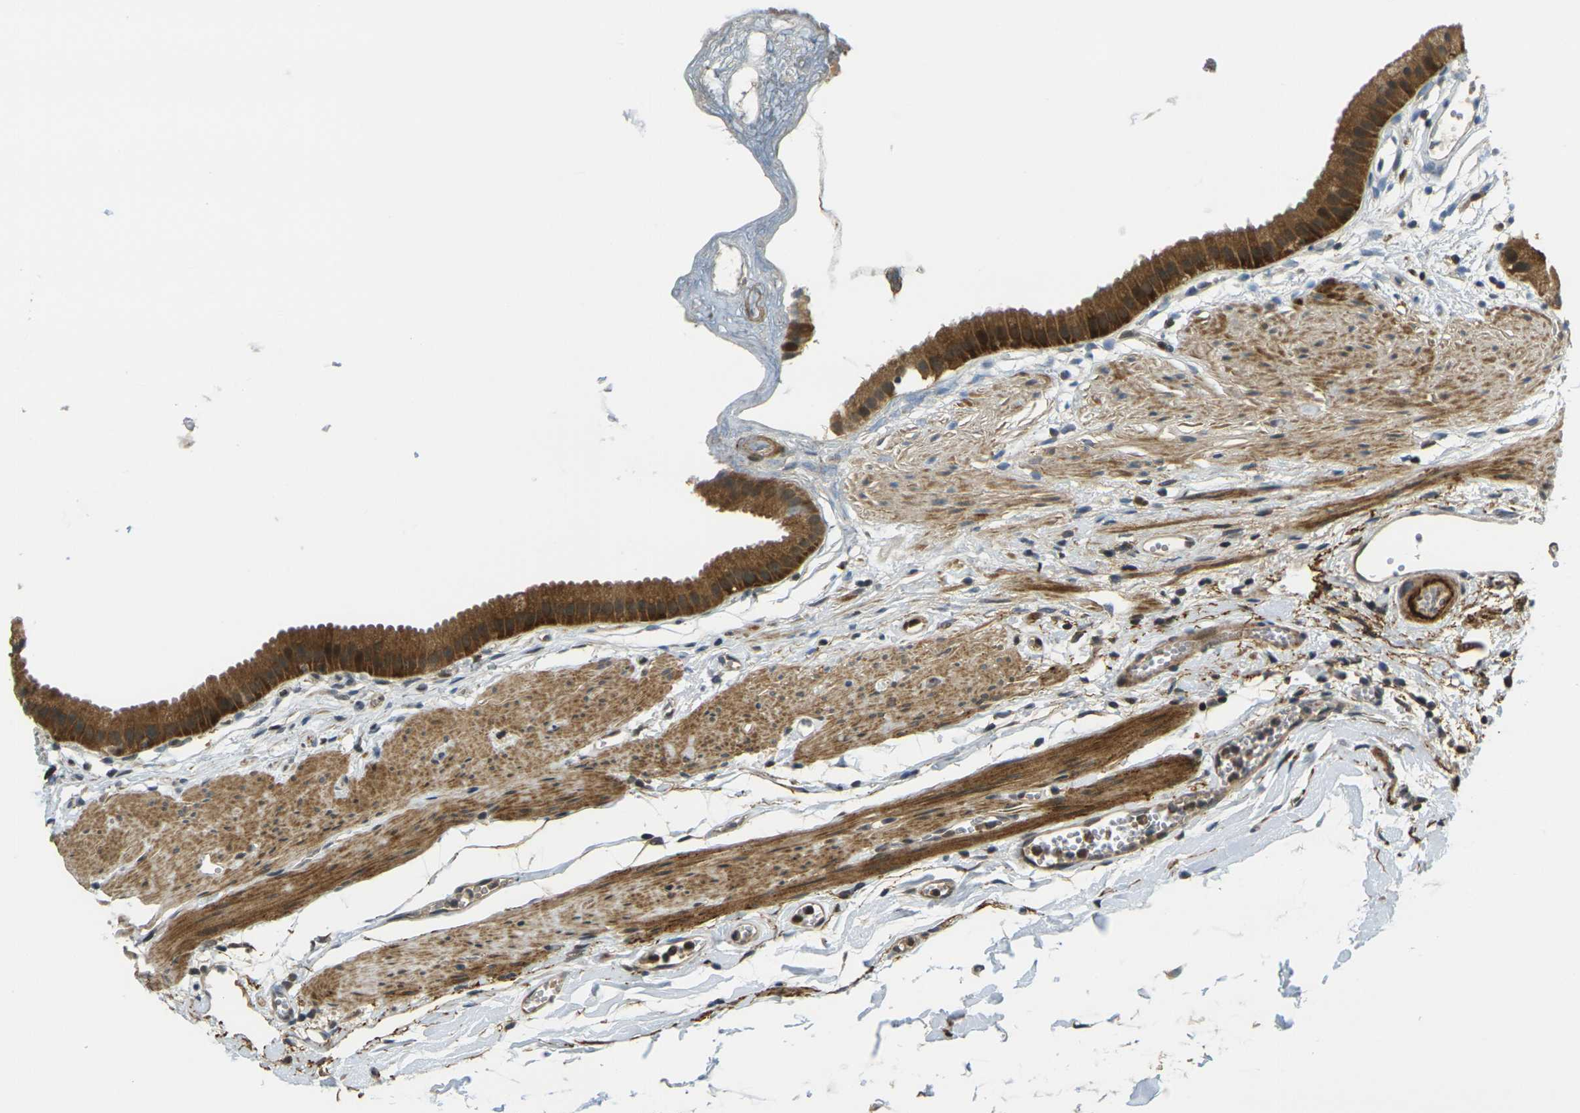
{"staining": {"intensity": "strong", "quantity": ">75%", "location": "cytoplasmic/membranous,nuclear"}, "tissue": "gallbladder", "cell_type": "Glandular cells", "image_type": "normal", "snomed": [{"axis": "morphology", "description": "Normal tissue, NOS"}, {"axis": "topography", "description": "Gallbladder"}], "caption": "Protein expression analysis of normal gallbladder reveals strong cytoplasmic/membranous,nuclear positivity in approximately >75% of glandular cells. (Brightfield microscopy of DAB IHC at high magnification).", "gene": "KLHL8", "patient": {"sex": "female", "age": 64}}